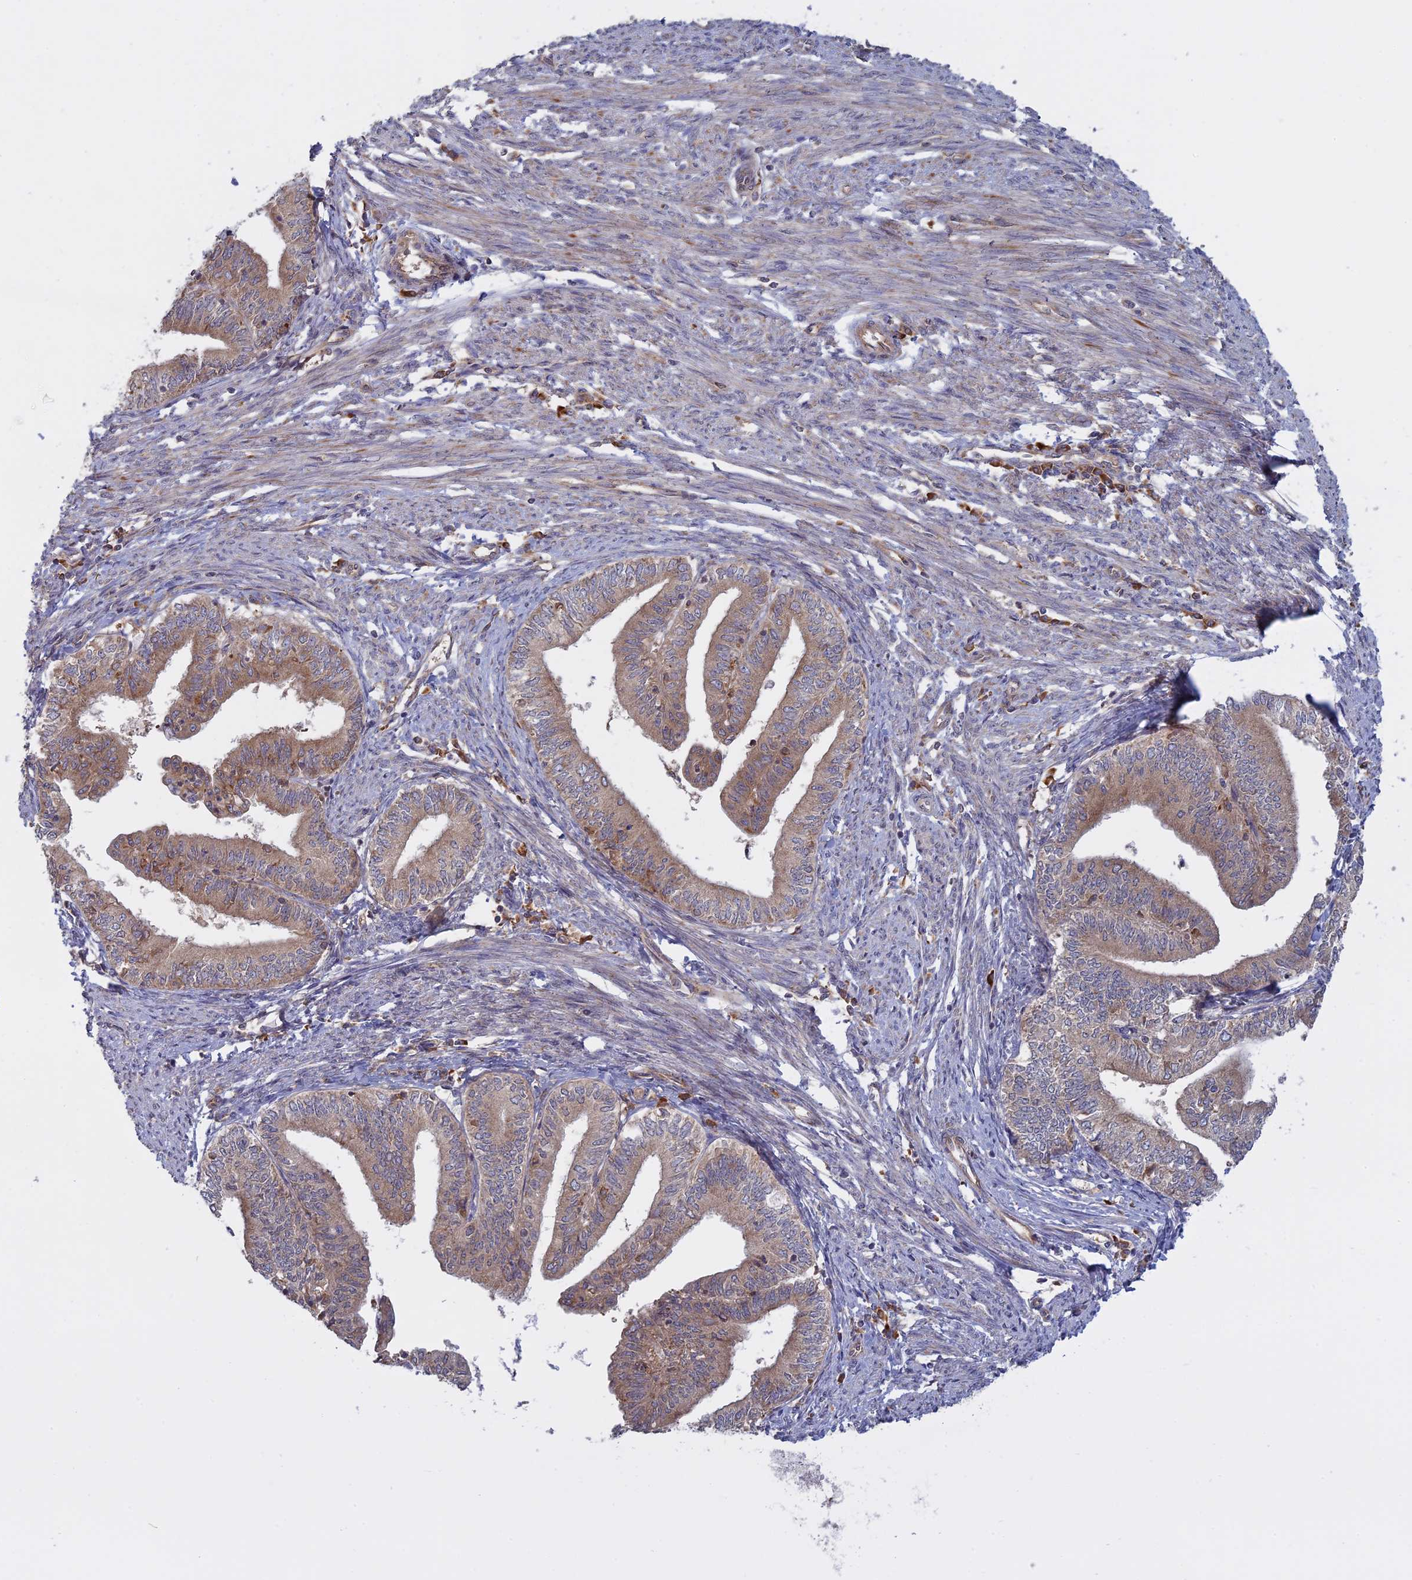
{"staining": {"intensity": "weak", "quantity": "25%-75%", "location": "cytoplasmic/membranous"}, "tissue": "endometrial cancer", "cell_type": "Tumor cells", "image_type": "cancer", "snomed": [{"axis": "morphology", "description": "Adenocarcinoma, NOS"}, {"axis": "topography", "description": "Endometrium"}], "caption": "This is an image of immunohistochemistry (IHC) staining of endometrial cancer (adenocarcinoma), which shows weak expression in the cytoplasmic/membranous of tumor cells.", "gene": "TMEM208", "patient": {"sex": "female", "age": 66}}